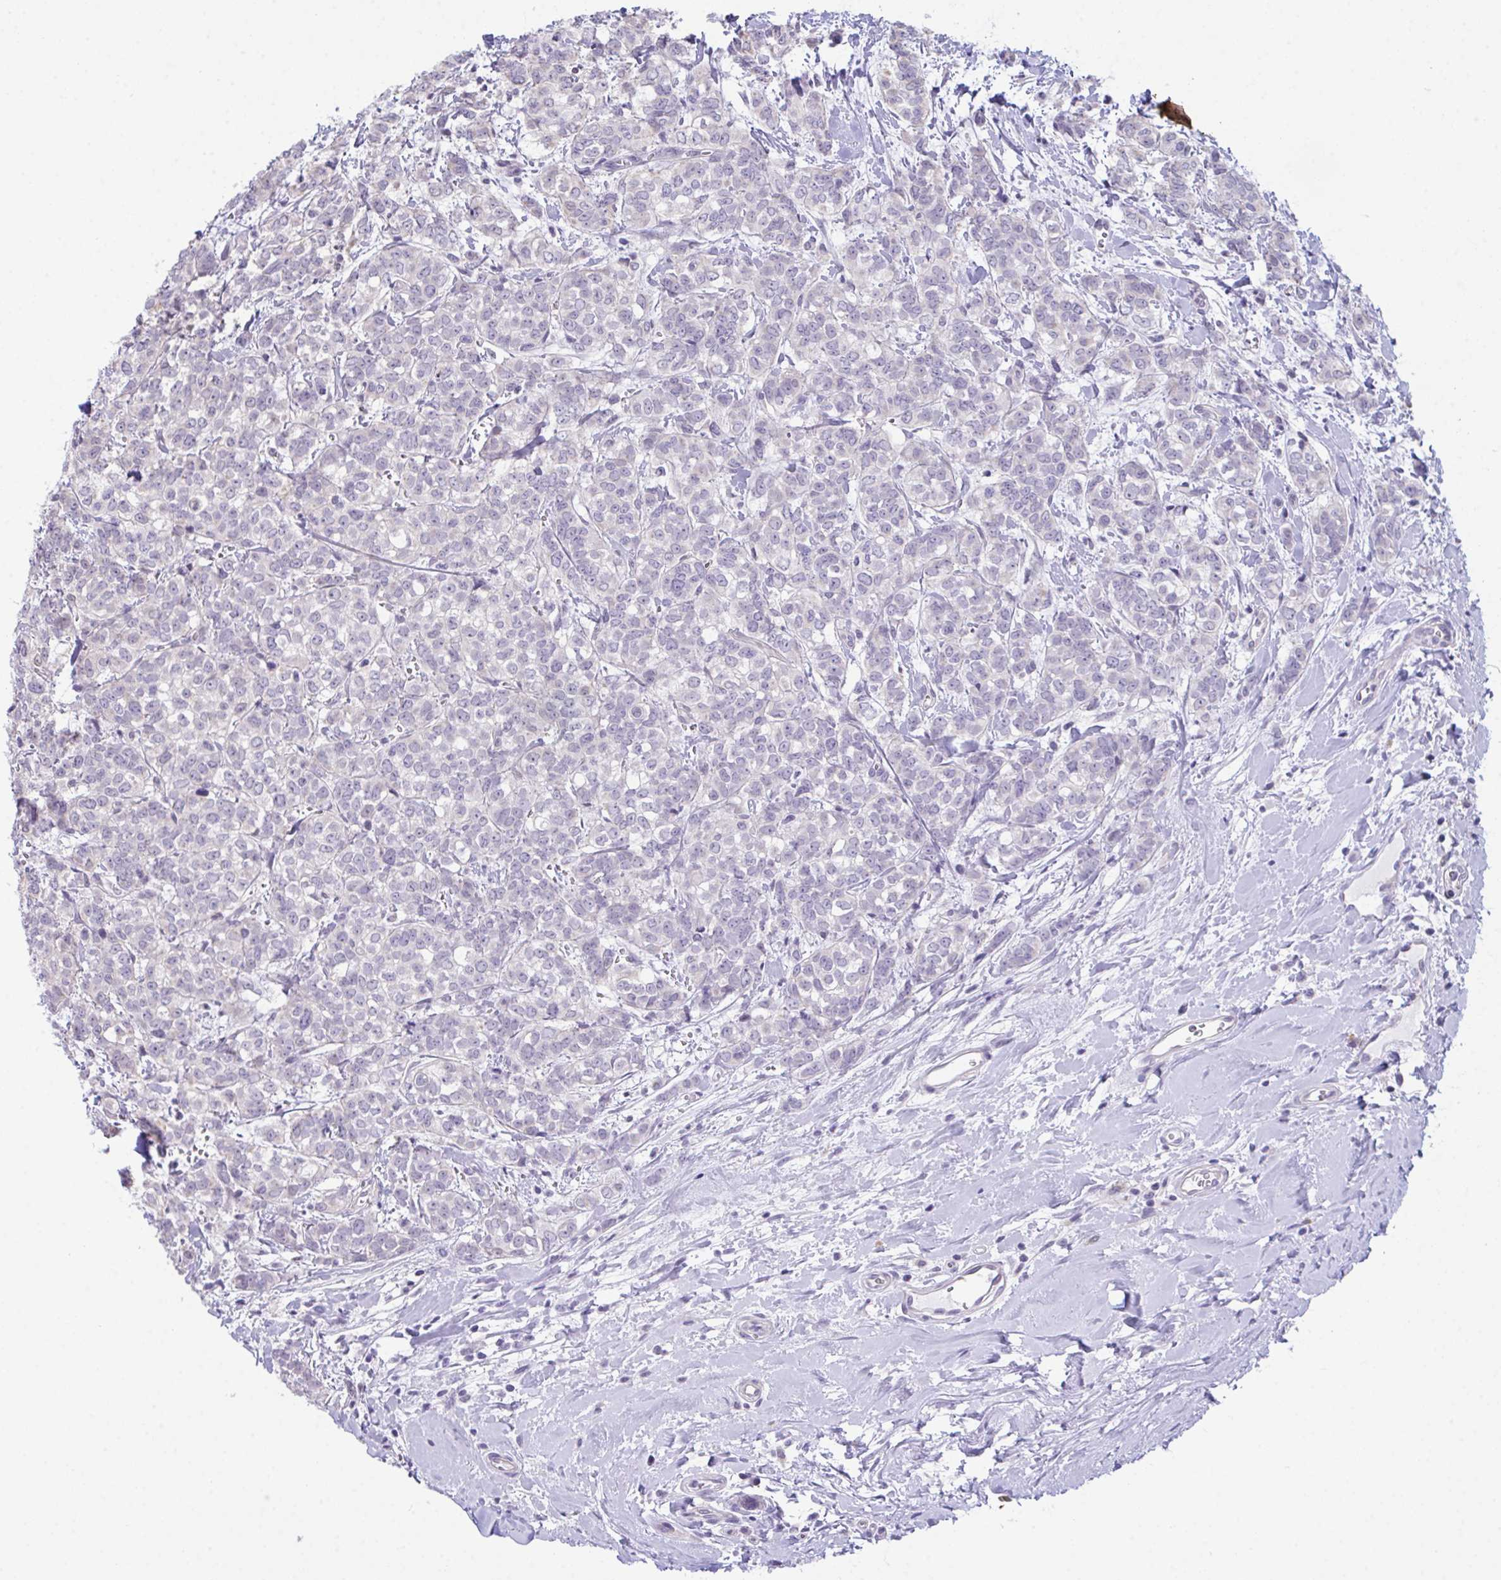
{"staining": {"intensity": "negative", "quantity": "none", "location": "none"}, "tissue": "breast cancer", "cell_type": "Tumor cells", "image_type": "cancer", "snomed": [{"axis": "morphology", "description": "Duct carcinoma"}, {"axis": "topography", "description": "Breast"}], "caption": "Breast cancer stained for a protein using immunohistochemistry (IHC) demonstrates no positivity tumor cells.", "gene": "ATP6V0D2", "patient": {"sex": "female", "age": 61}}